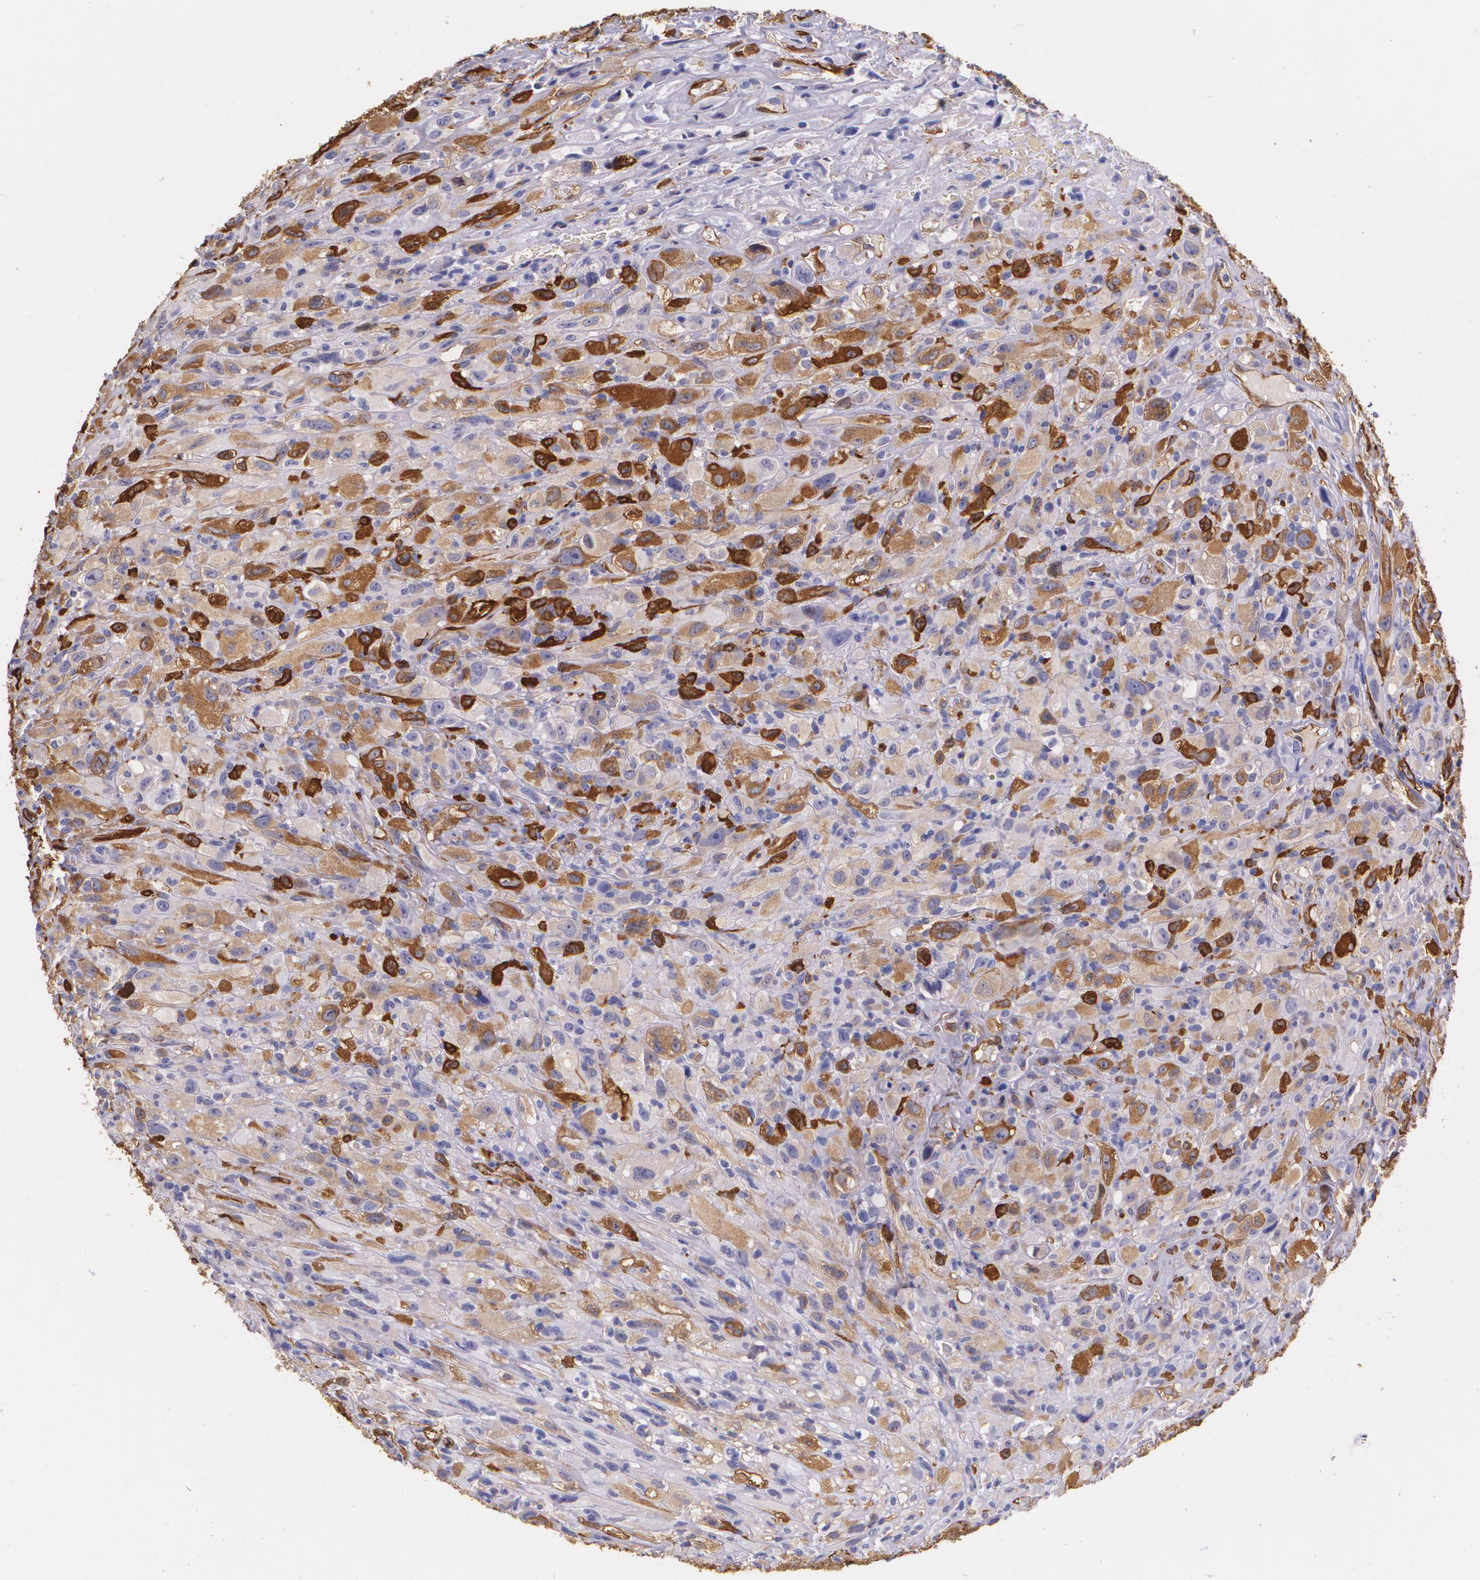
{"staining": {"intensity": "moderate", "quantity": "<25%", "location": "cytoplasmic/membranous"}, "tissue": "glioma", "cell_type": "Tumor cells", "image_type": "cancer", "snomed": [{"axis": "morphology", "description": "Glioma, malignant, High grade"}, {"axis": "topography", "description": "Brain"}], "caption": "Tumor cells show moderate cytoplasmic/membranous staining in approximately <25% of cells in malignant glioma (high-grade).", "gene": "MMP2", "patient": {"sex": "male", "age": 48}}